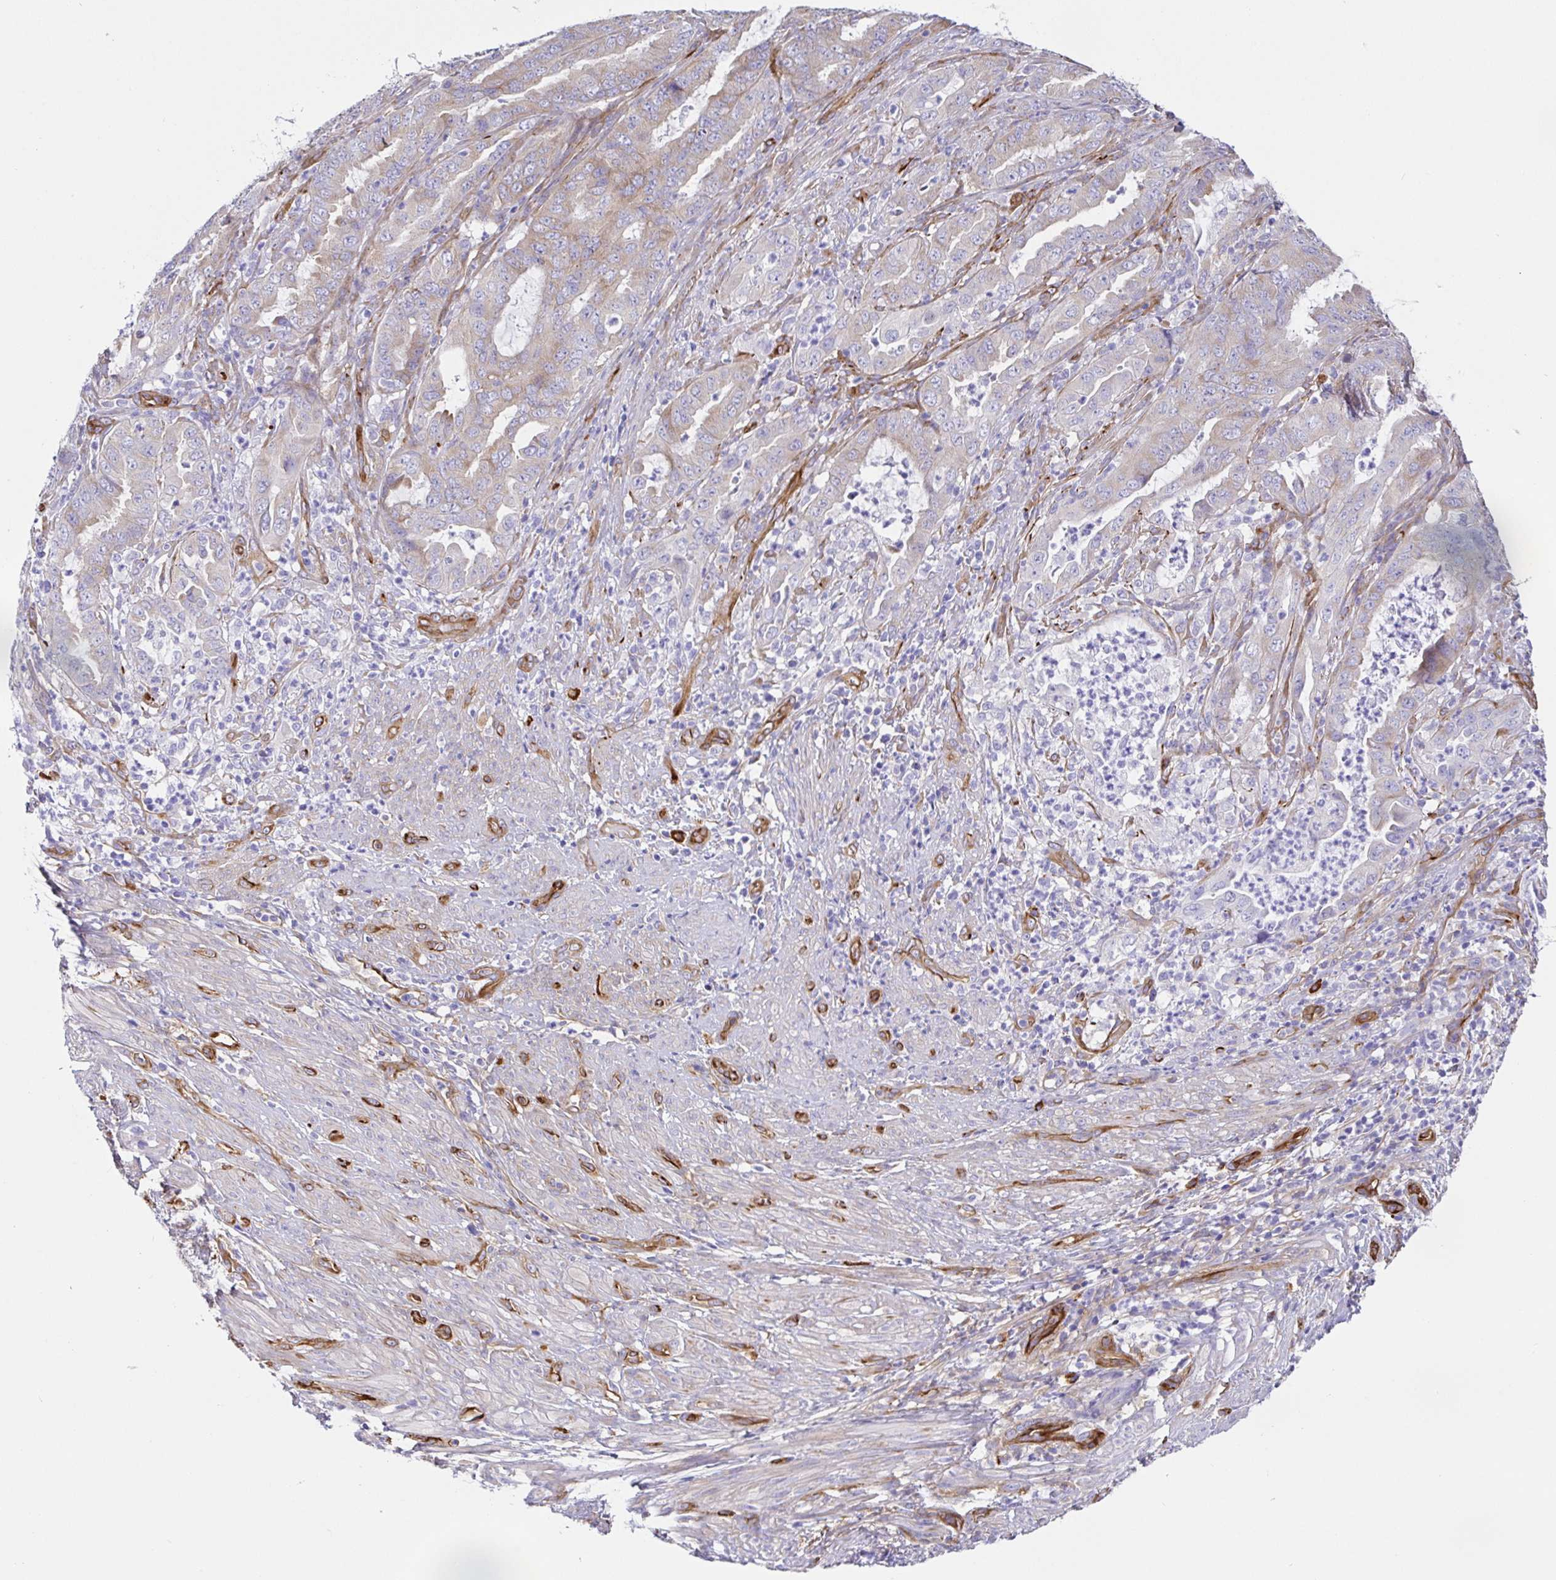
{"staining": {"intensity": "weak", "quantity": ">75%", "location": "cytoplasmic/membranous"}, "tissue": "endometrial cancer", "cell_type": "Tumor cells", "image_type": "cancer", "snomed": [{"axis": "morphology", "description": "Adenocarcinoma, NOS"}, {"axis": "topography", "description": "Endometrium"}], "caption": "This is an image of immunohistochemistry (IHC) staining of endometrial cancer (adenocarcinoma), which shows weak expression in the cytoplasmic/membranous of tumor cells.", "gene": "DOCK1", "patient": {"sex": "female", "age": 51}}